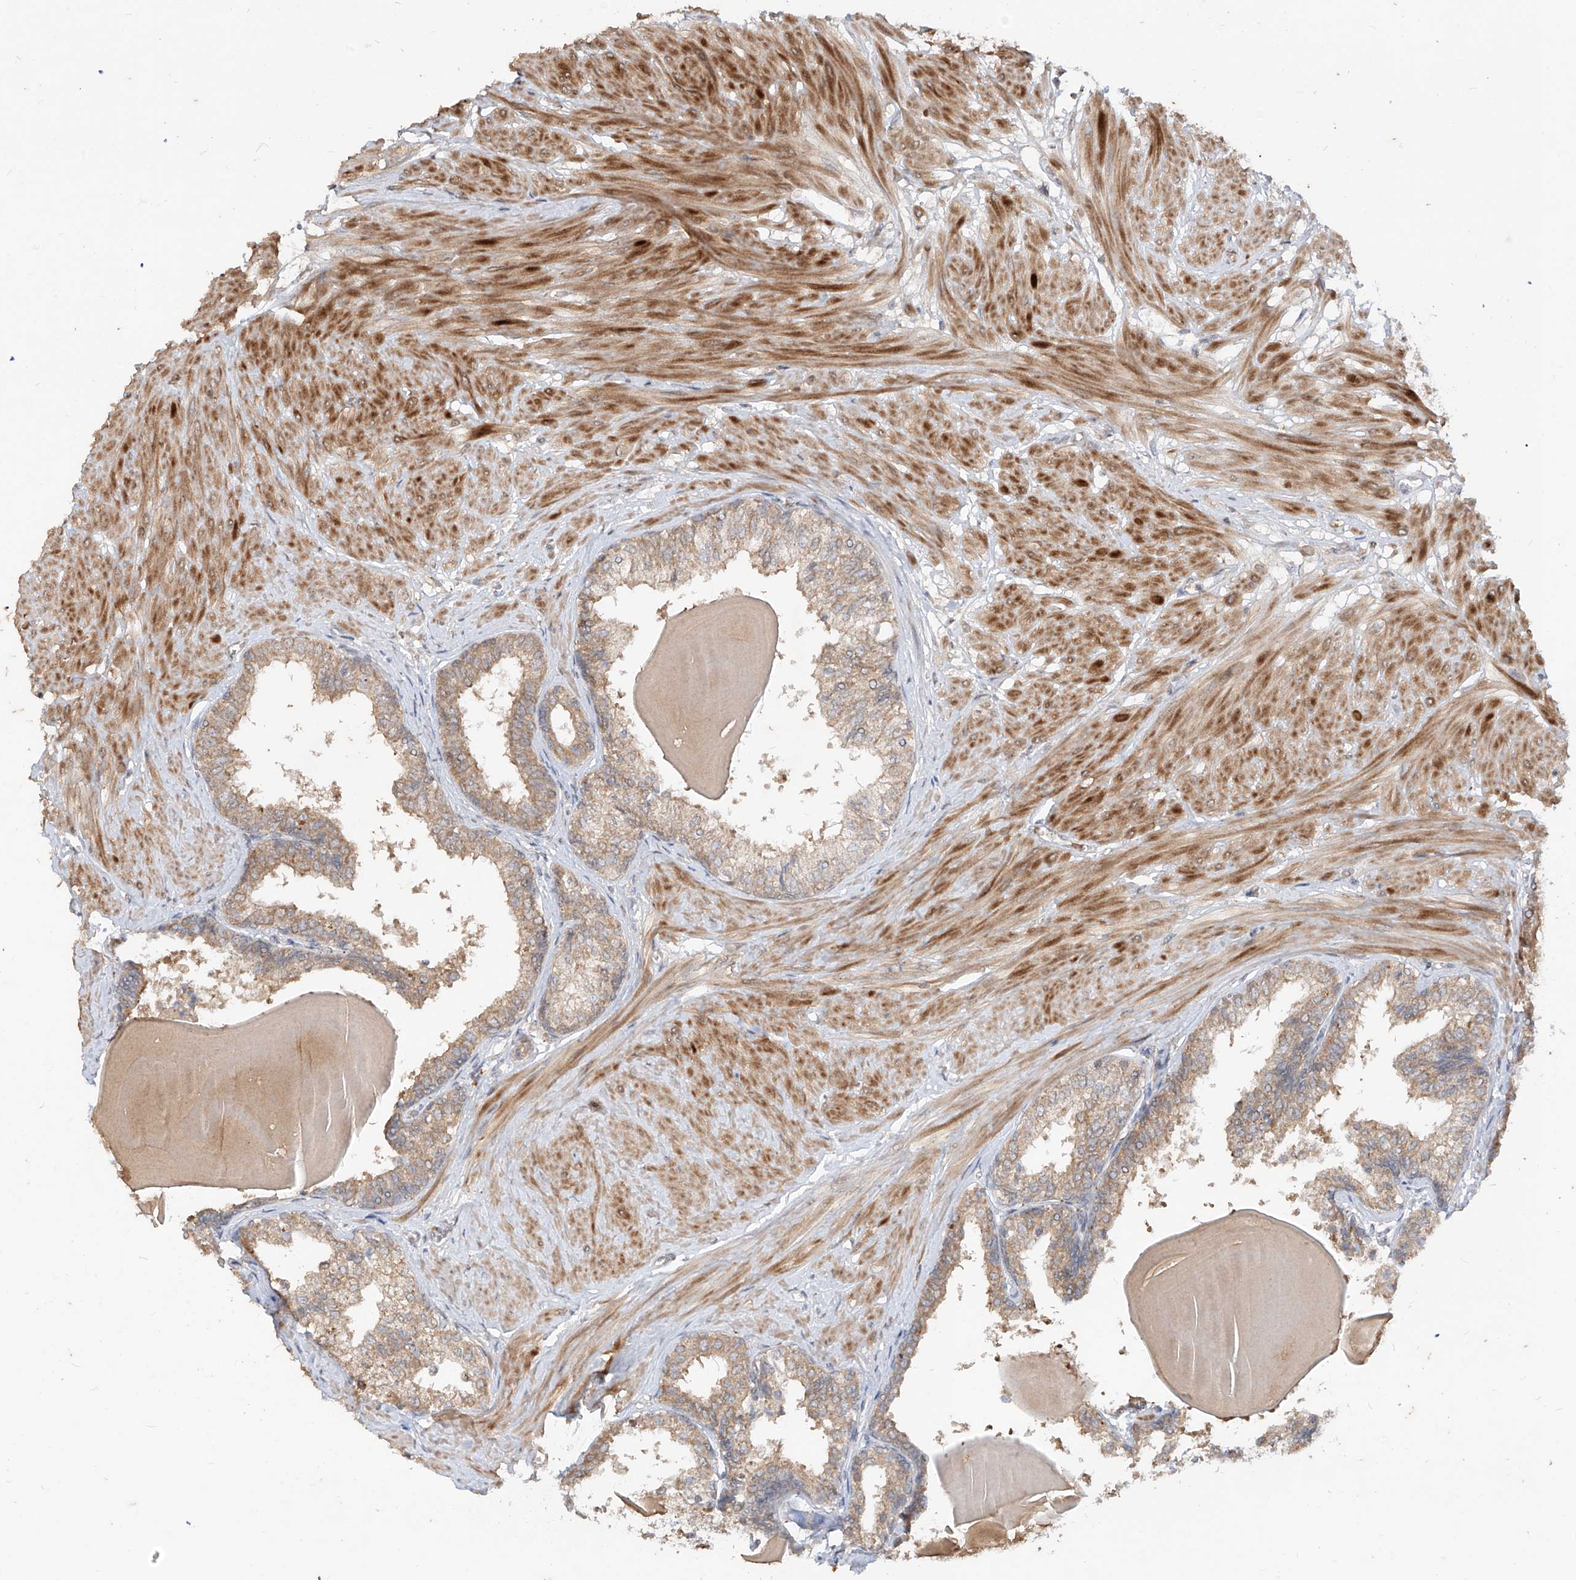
{"staining": {"intensity": "moderate", "quantity": ">75%", "location": "cytoplasmic/membranous"}, "tissue": "prostate", "cell_type": "Glandular cells", "image_type": "normal", "snomed": [{"axis": "morphology", "description": "Normal tissue, NOS"}, {"axis": "topography", "description": "Prostate"}], "caption": "A high-resolution micrograph shows immunohistochemistry staining of unremarkable prostate, which exhibits moderate cytoplasmic/membranous staining in about >75% of glandular cells.", "gene": "MTUS2", "patient": {"sex": "male", "age": 48}}